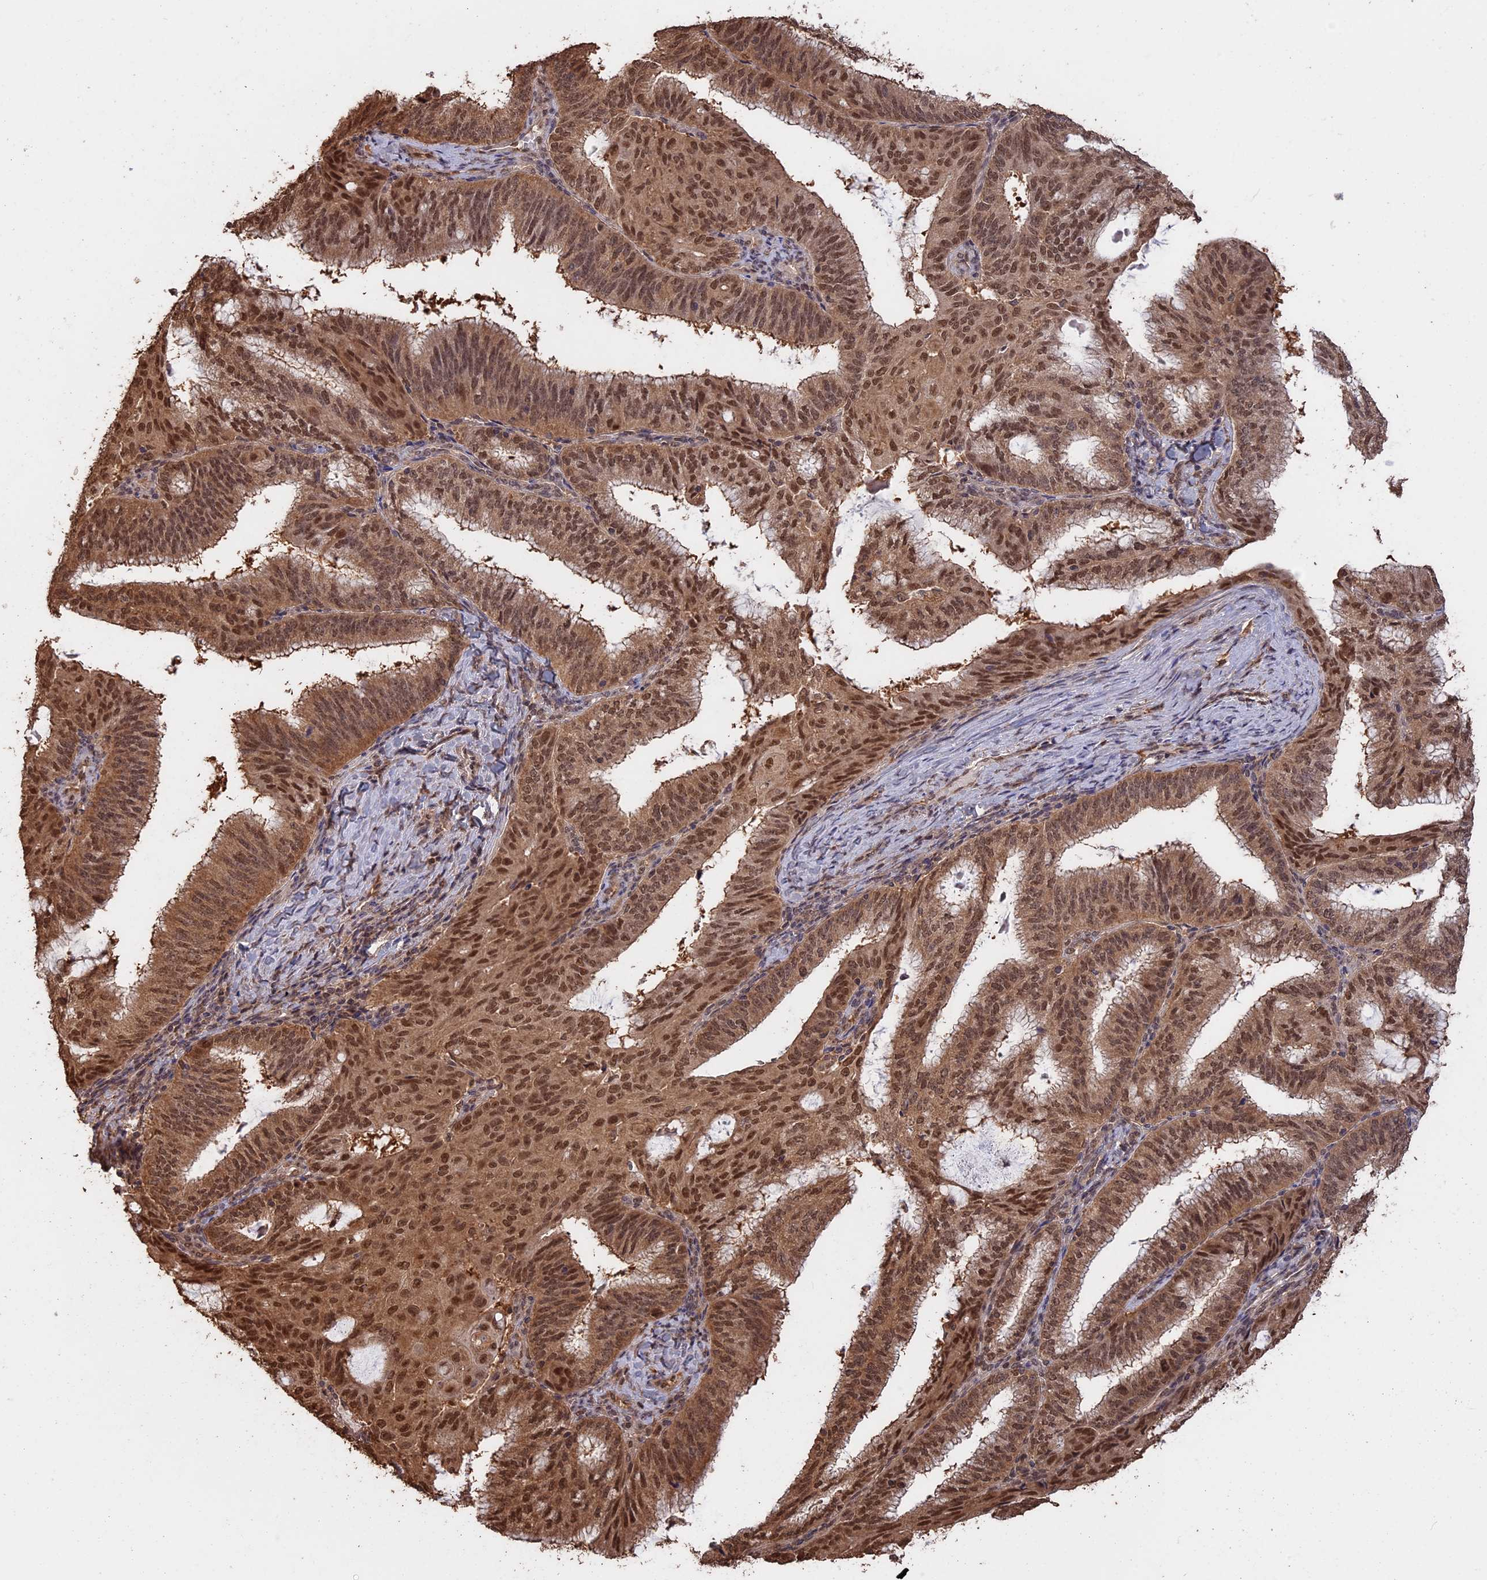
{"staining": {"intensity": "moderate", "quantity": ">75%", "location": "cytoplasmic/membranous,nuclear"}, "tissue": "endometrial cancer", "cell_type": "Tumor cells", "image_type": "cancer", "snomed": [{"axis": "morphology", "description": "Adenocarcinoma, NOS"}, {"axis": "topography", "description": "Endometrium"}], "caption": "Endometrial adenocarcinoma tissue shows moderate cytoplasmic/membranous and nuclear staining in approximately >75% of tumor cells", "gene": "PSMC6", "patient": {"sex": "female", "age": 49}}